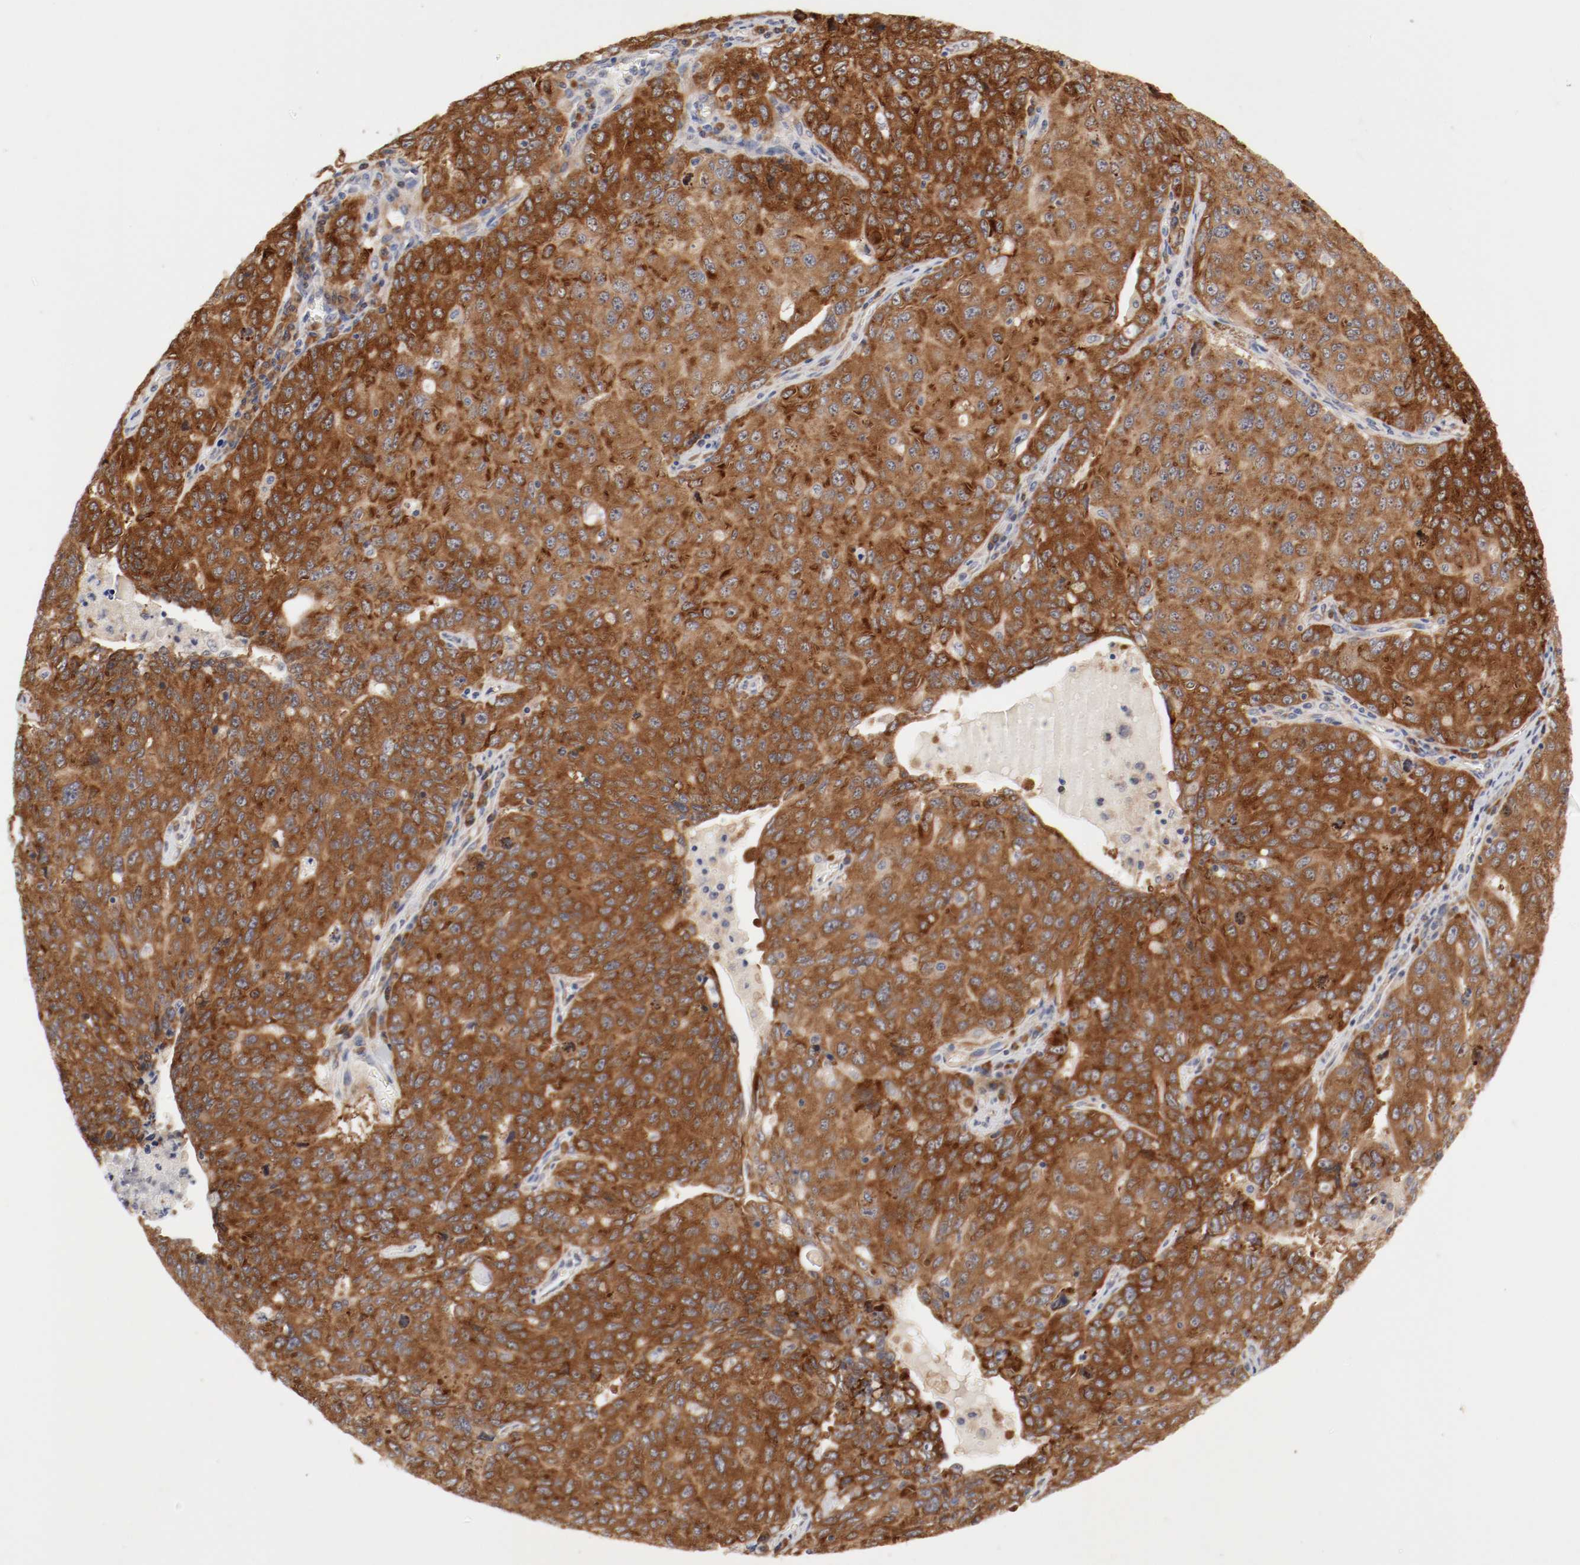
{"staining": {"intensity": "moderate", "quantity": ">75%", "location": "cytoplasmic/membranous"}, "tissue": "ovarian cancer", "cell_type": "Tumor cells", "image_type": "cancer", "snomed": [{"axis": "morphology", "description": "Carcinoma, endometroid"}, {"axis": "topography", "description": "Ovary"}], "caption": "Moderate cytoplasmic/membranous positivity for a protein is present in approximately >75% of tumor cells of ovarian cancer (endometroid carcinoma) using immunohistochemistry (IHC).", "gene": "FKBP3", "patient": {"sex": "female", "age": 62}}